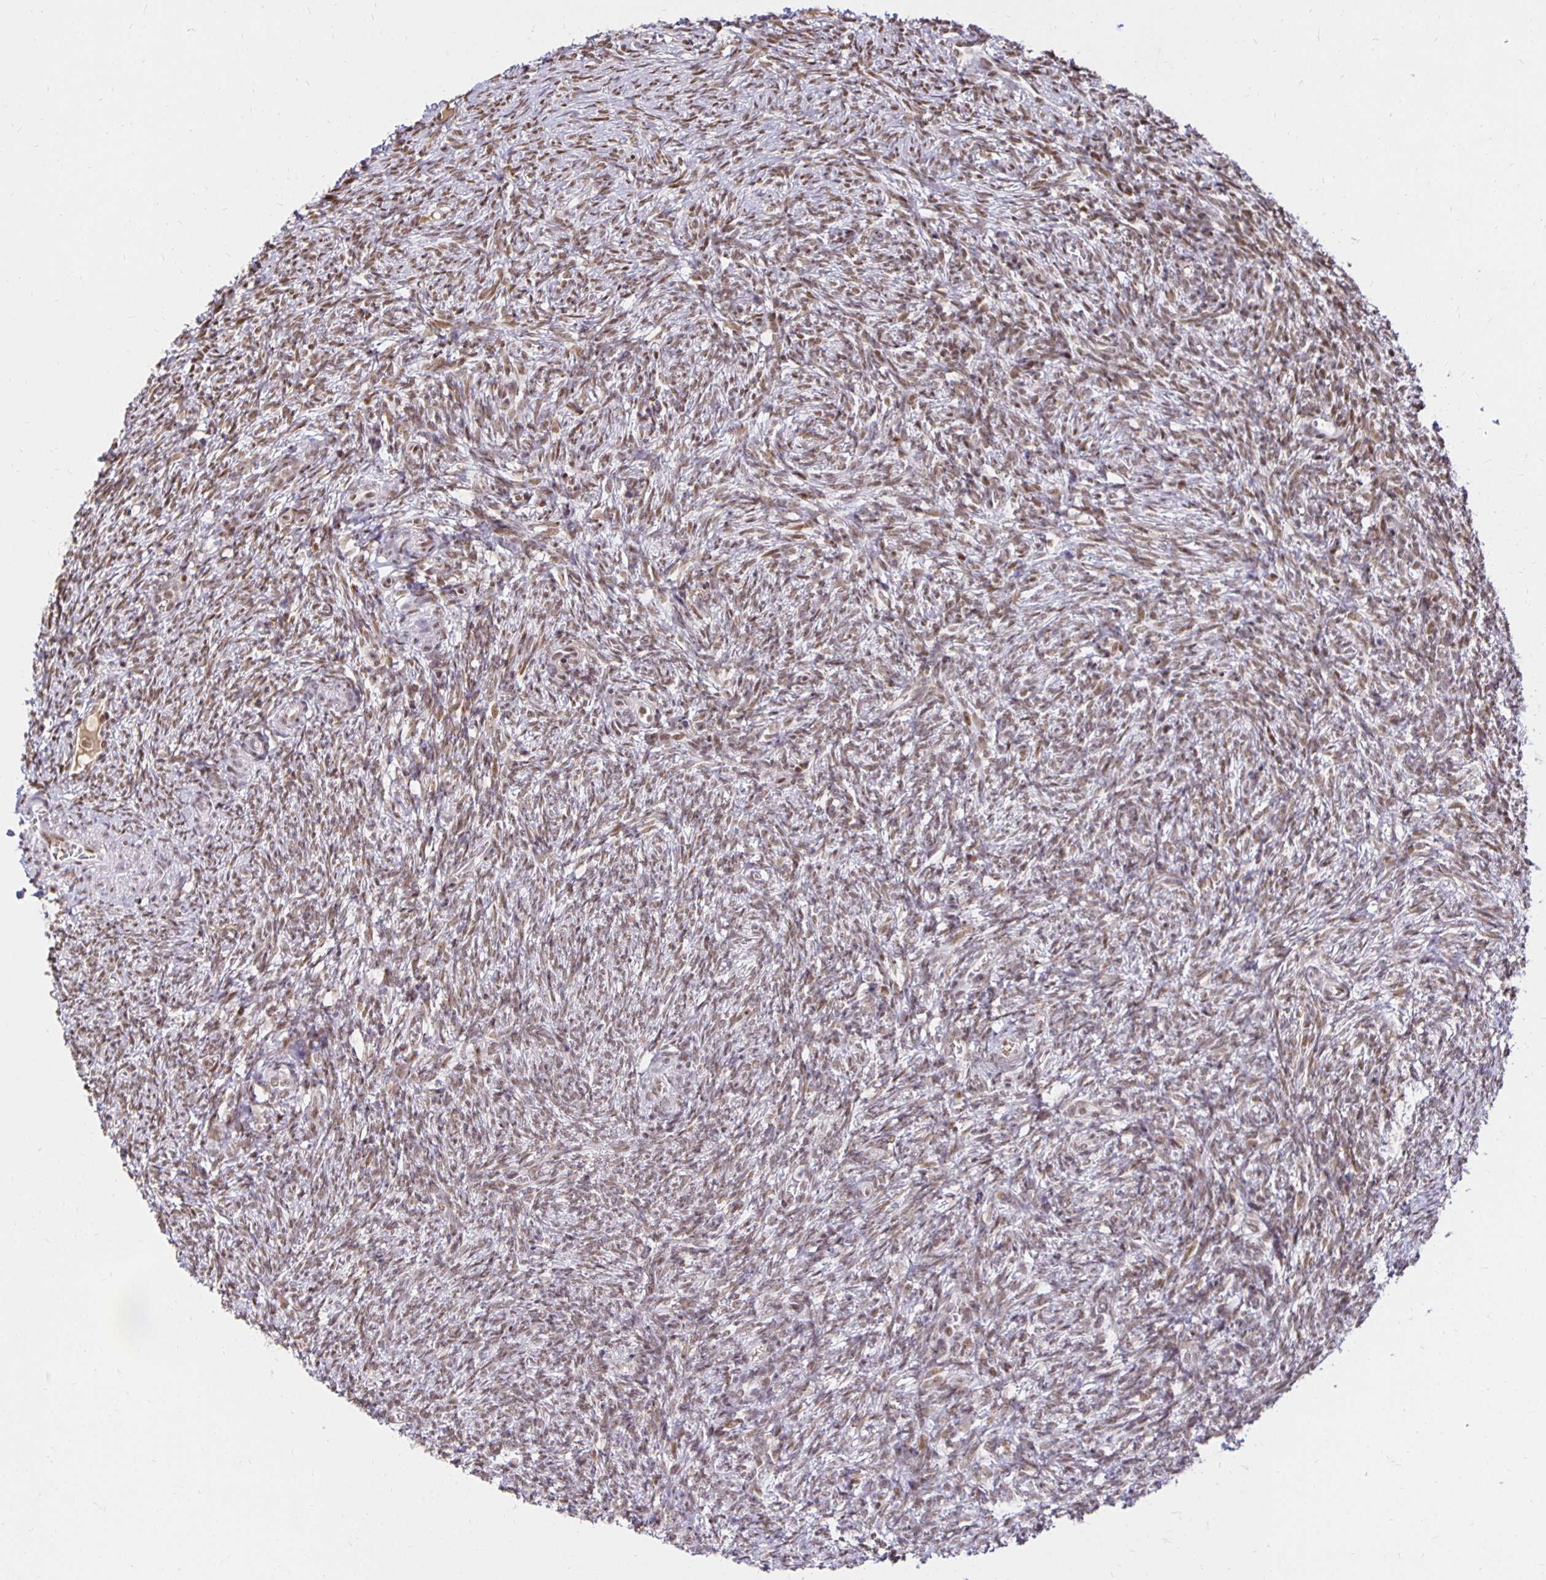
{"staining": {"intensity": "moderate", "quantity": ">75%", "location": "nuclear"}, "tissue": "ovary", "cell_type": "Ovarian stroma cells", "image_type": "normal", "snomed": [{"axis": "morphology", "description": "Normal tissue, NOS"}, {"axis": "topography", "description": "Ovary"}], "caption": "IHC histopathology image of normal ovary stained for a protein (brown), which reveals medium levels of moderate nuclear staining in approximately >75% of ovarian stroma cells.", "gene": "ZNF579", "patient": {"sex": "female", "age": 39}}